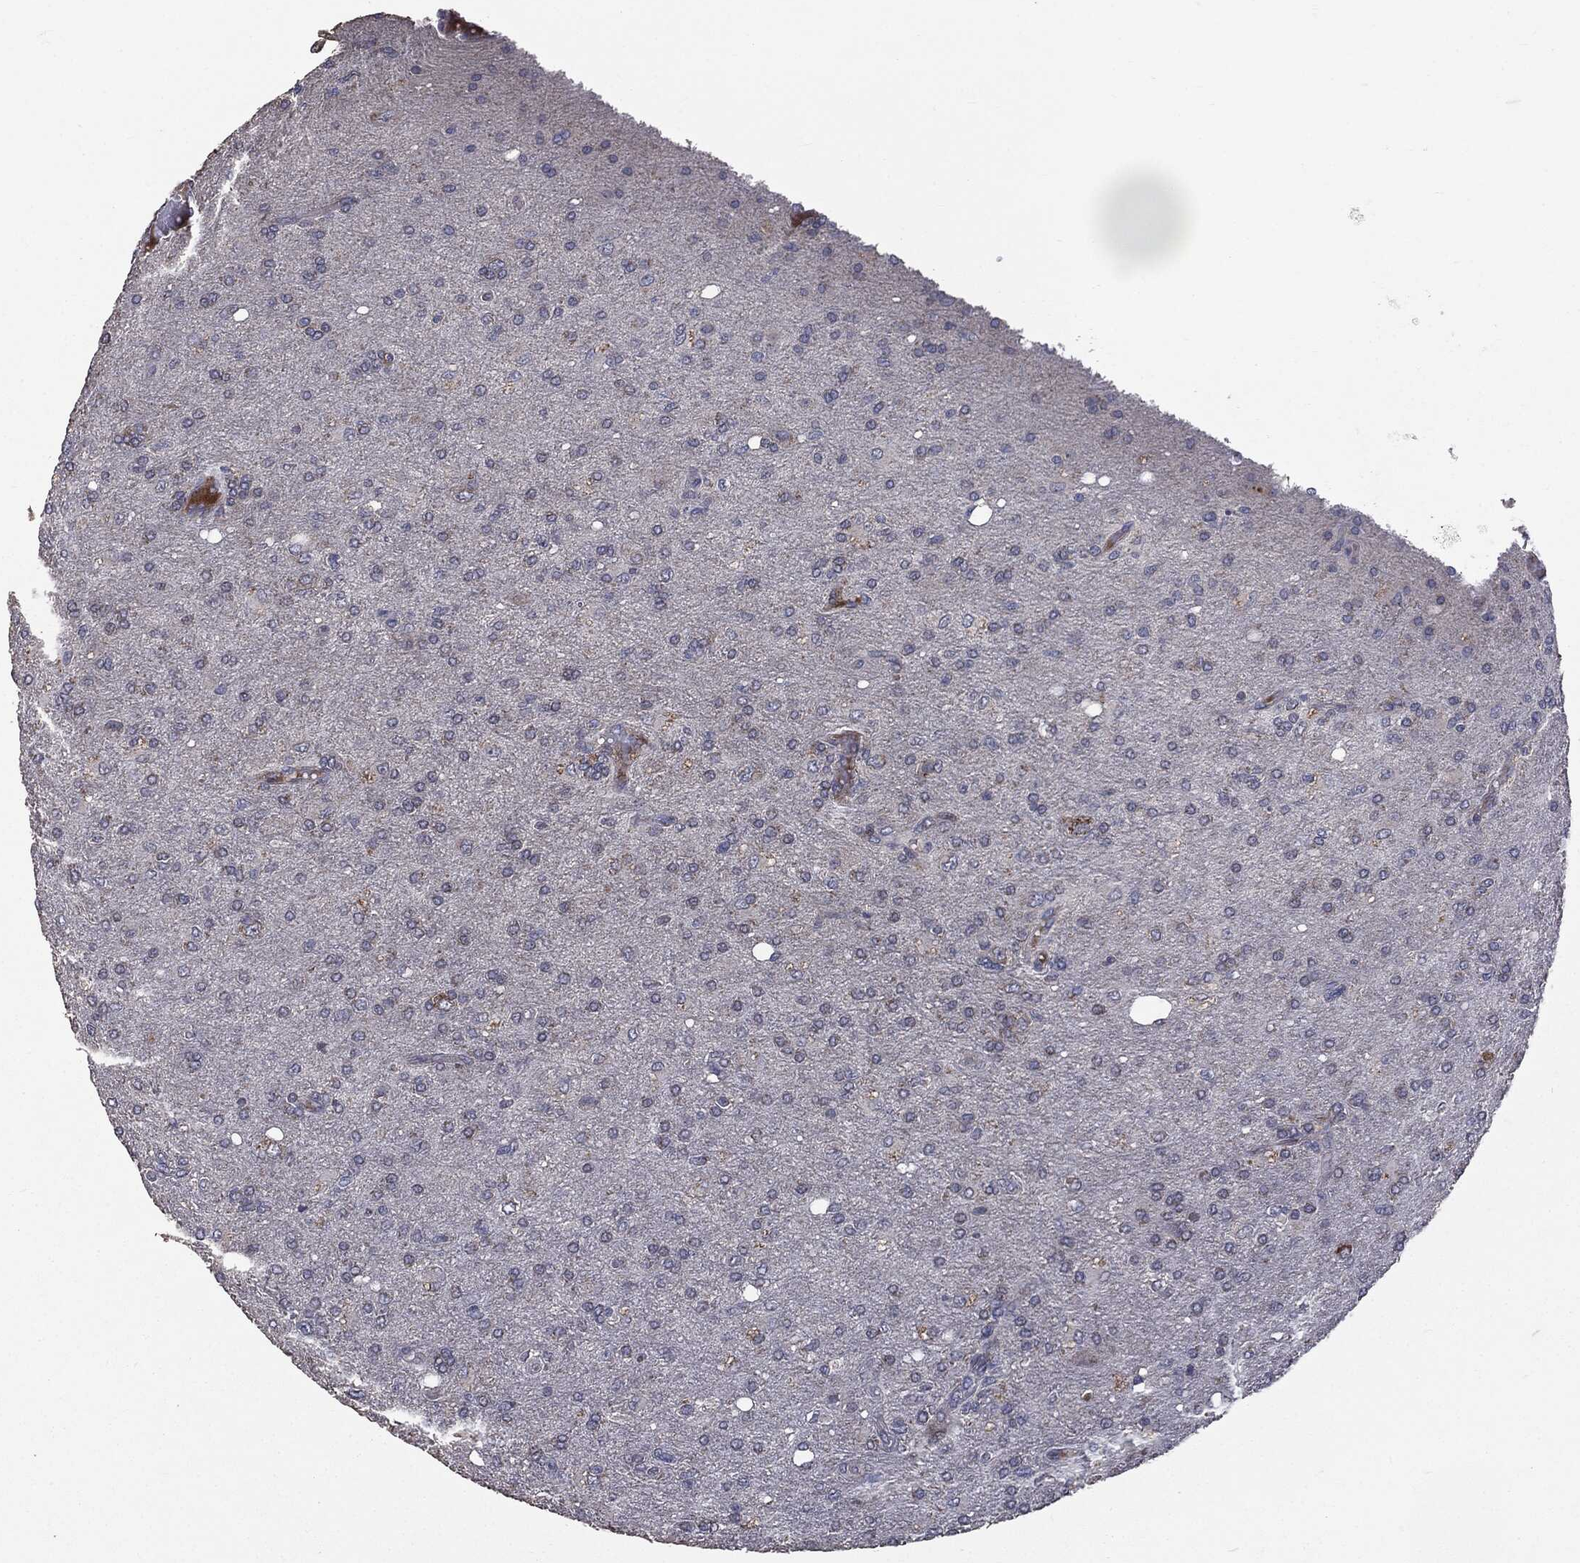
{"staining": {"intensity": "negative", "quantity": "none", "location": "none"}, "tissue": "glioma", "cell_type": "Tumor cells", "image_type": "cancer", "snomed": [{"axis": "morphology", "description": "Glioma, malignant, High grade"}, {"axis": "topography", "description": "Cerebral cortex"}], "caption": "Human glioma stained for a protein using IHC demonstrates no expression in tumor cells.", "gene": "MTOR", "patient": {"sex": "male", "age": 70}}